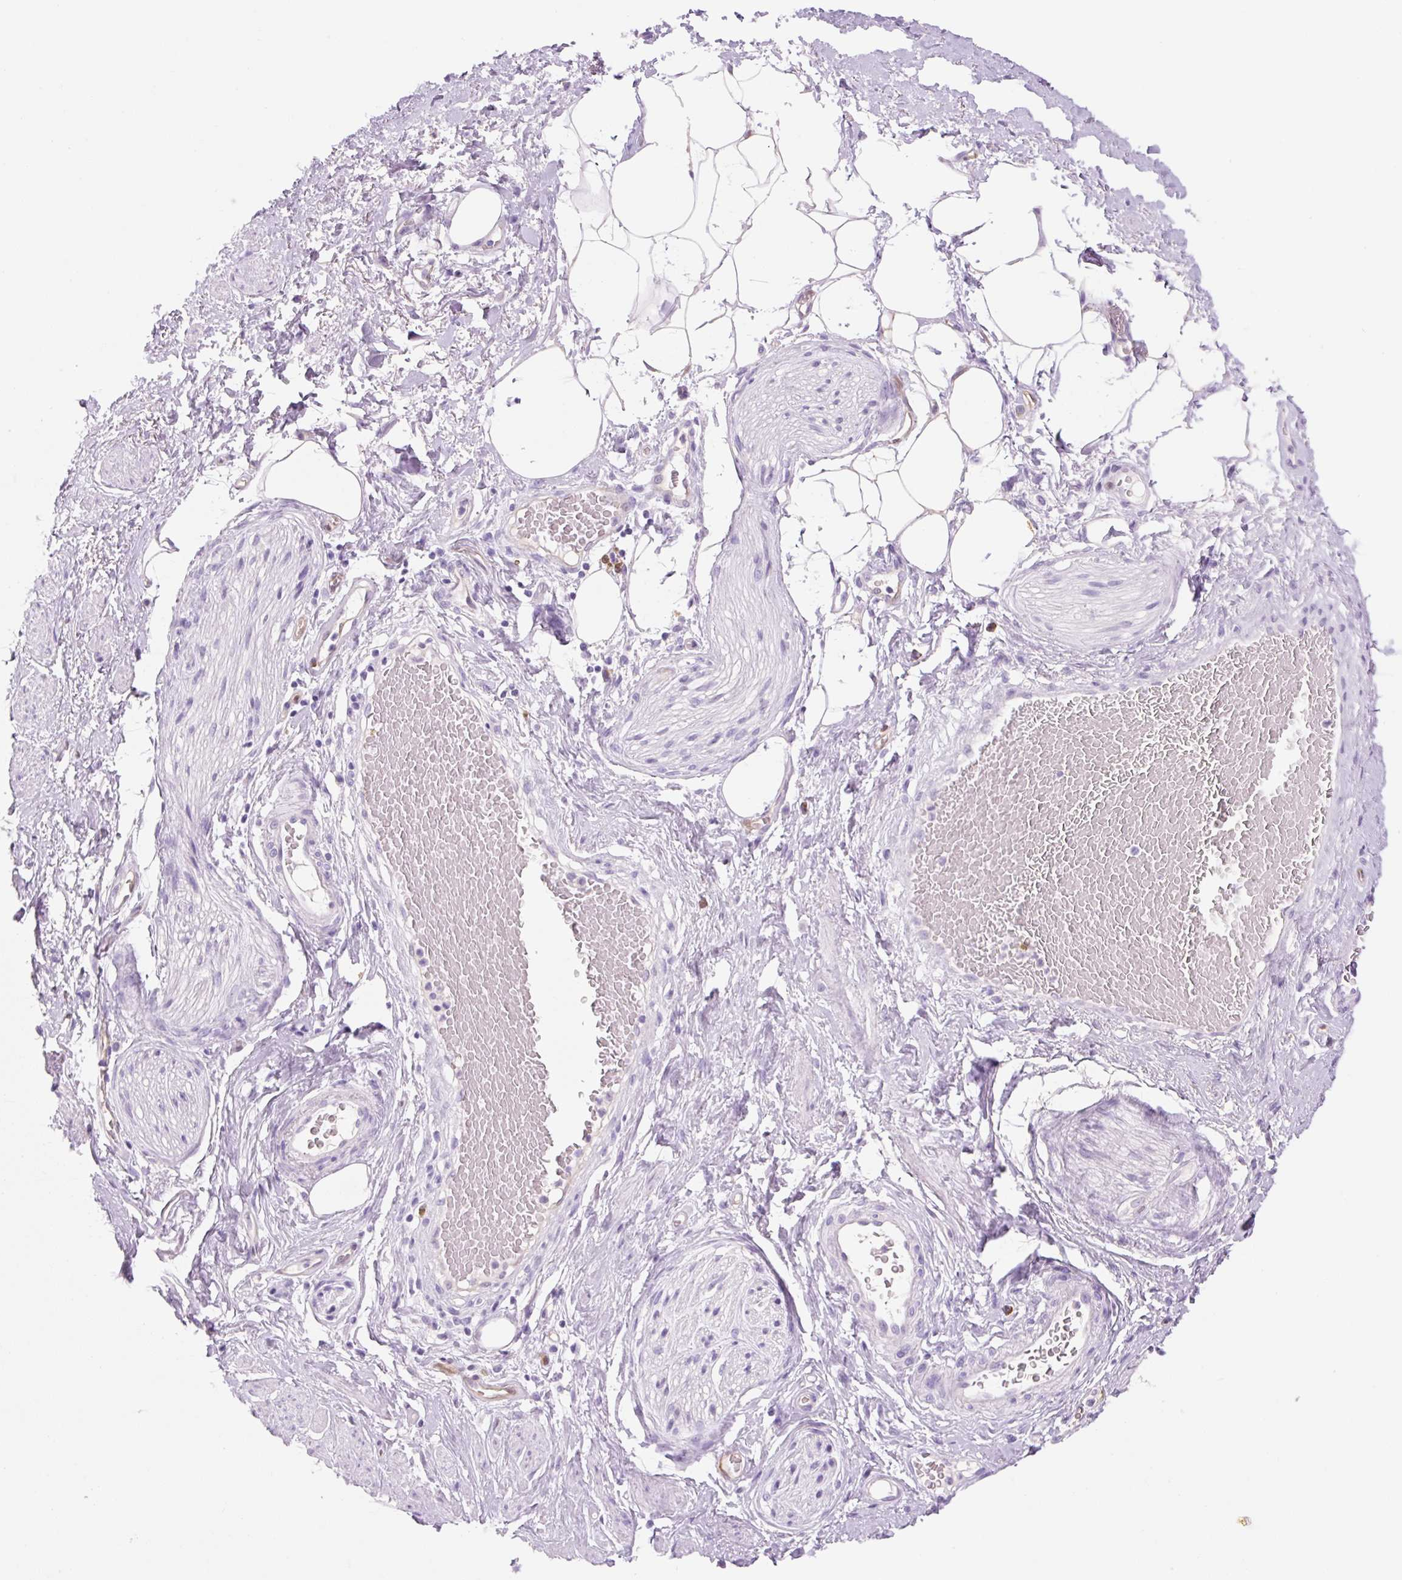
{"staining": {"intensity": "negative", "quantity": "none", "location": "none"}, "tissue": "adipose tissue", "cell_type": "Adipocytes", "image_type": "normal", "snomed": [{"axis": "morphology", "description": "Normal tissue, NOS"}, {"axis": "topography", "description": "Vagina"}, {"axis": "topography", "description": "Peripheral nerve tissue"}], "caption": "Immunohistochemical staining of unremarkable adipose tissue displays no significant staining in adipocytes. (DAB immunohistochemistry visualized using brightfield microscopy, high magnification).", "gene": "FABP5", "patient": {"sex": "female", "age": 71}}